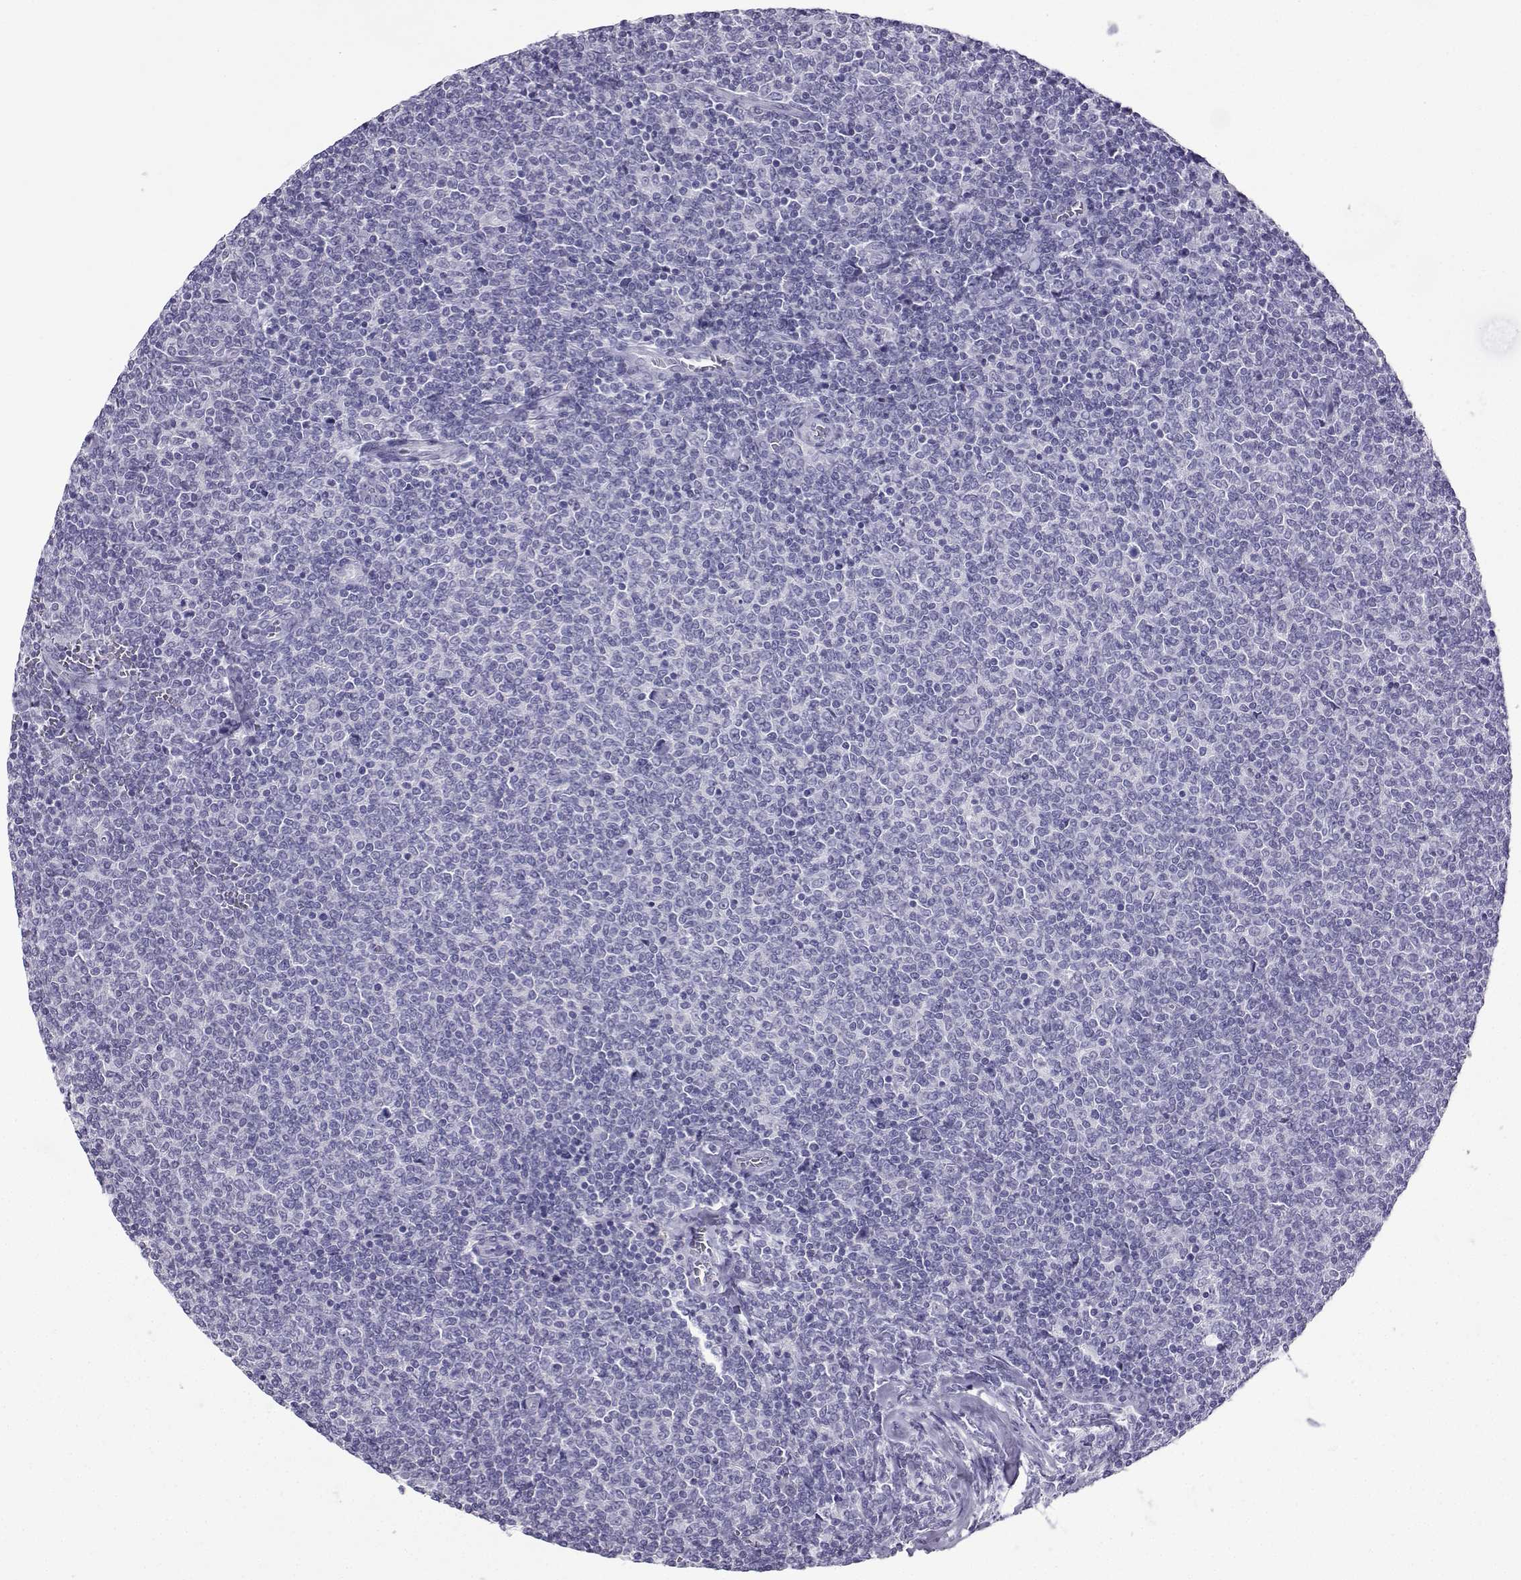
{"staining": {"intensity": "negative", "quantity": "none", "location": "none"}, "tissue": "lymphoma", "cell_type": "Tumor cells", "image_type": "cancer", "snomed": [{"axis": "morphology", "description": "Malignant lymphoma, non-Hodgkin's type, Low grade"}, {"axis": "topography", "description": "Lymph node"}], "caption": "This is an immunohistochemistry micrograph of low-grade malignant lymphoma, non-Hodgkin's type. There is no staining in tumor cells.", "gene": "KIF17", "patient": {"sex": "male", "age": 52}}